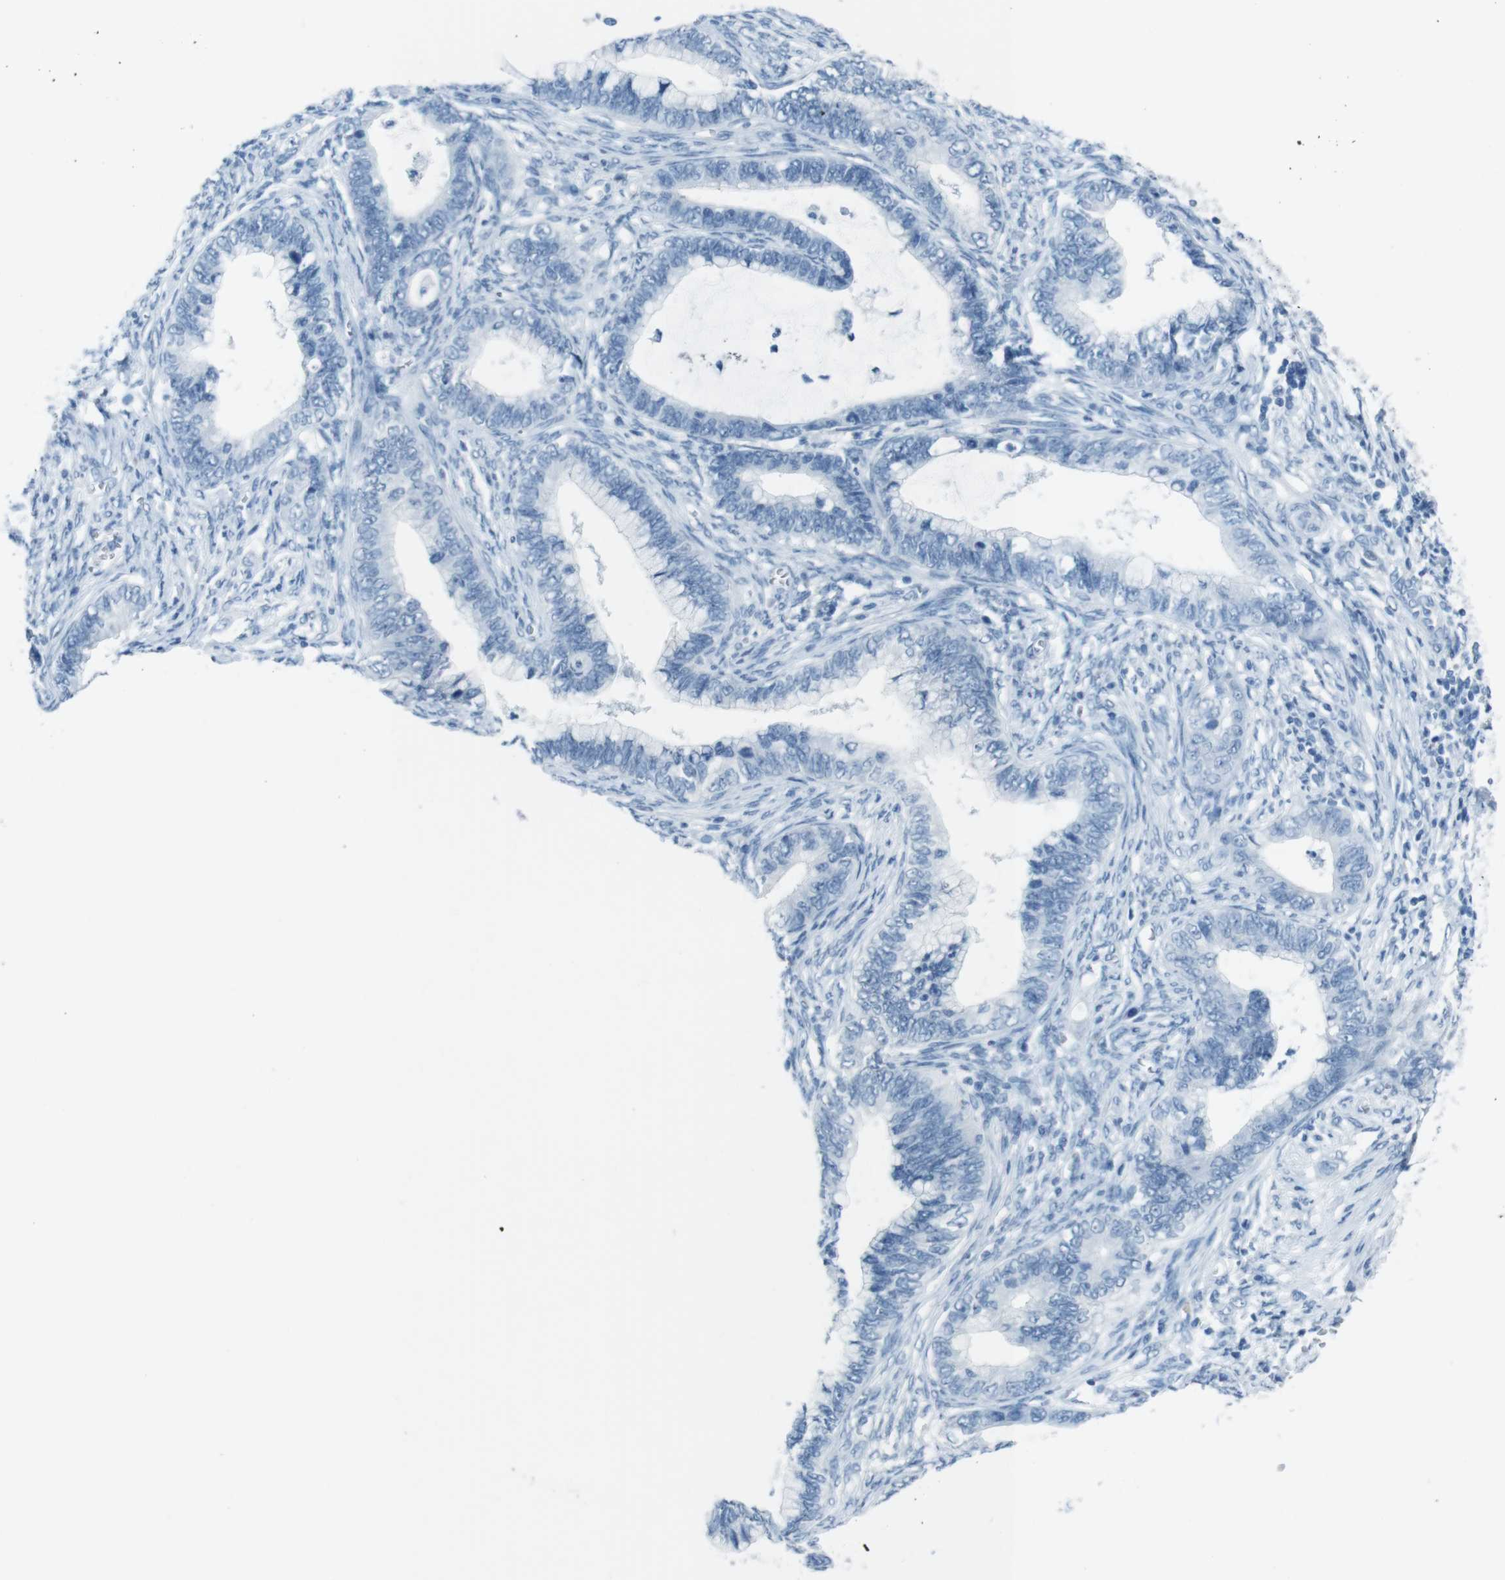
{"staining": {"intensity": "negative", "quantity": "none", "location": "none"}, "tissue": "cervical cancer", "cell_type": "Tumor cells", "image_type": "cancer", "snomed": [{"axis": "morphology", "description": "Adenocarcinoma, NOS"}, {"axis": "topography", "description": "Cervix"}], "caption": "A micrograph of human cervical cancer (adenocarcinoma) is negative for staining in tumor cells.", "gene": "TMEM207", "patient": {"sex": "female", "age": 44}}